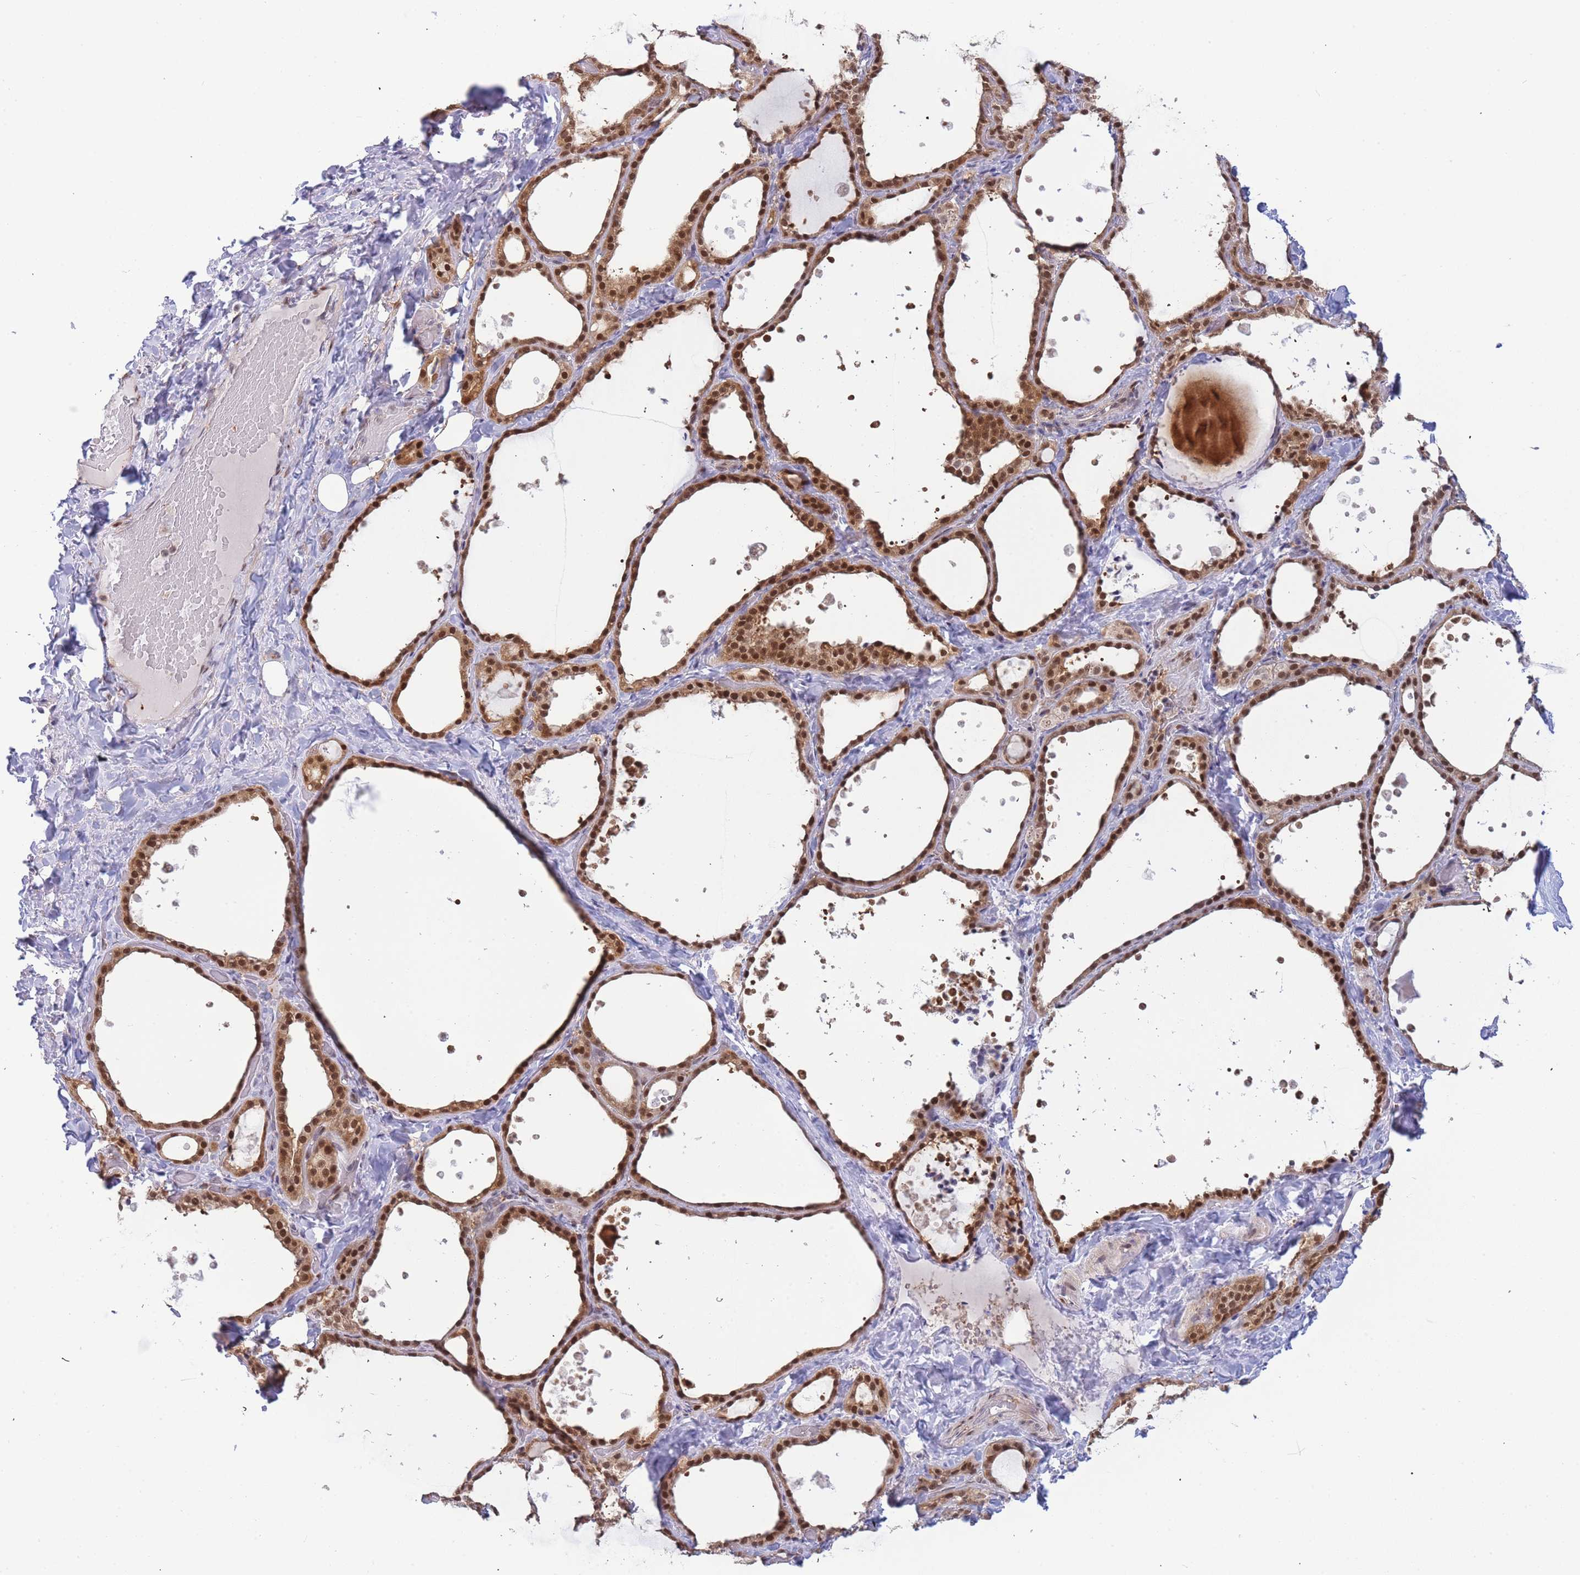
{"staining": {"intensity": "strong", "quantity": ">75%", "location": "cytoplasmic/membranous,nuclear"}, "tissue": "thyroid gland", "cell_type": "Glandular cells", "image_type": "normal", "snomed": [{"axis": "morphology", "description": "Normal tissue, NOS"}, {"axis": "topography", "description": "Thyroid gland"}], "caption": "Strong cytoplasmic/membranous,nuclear expression for a protein is identified in approximately >75% of glandular cells of benign thyroid gland using immunohistochemistry.", "gene": "DEAF1", "patient": {"sex": "female", "age": 44}}